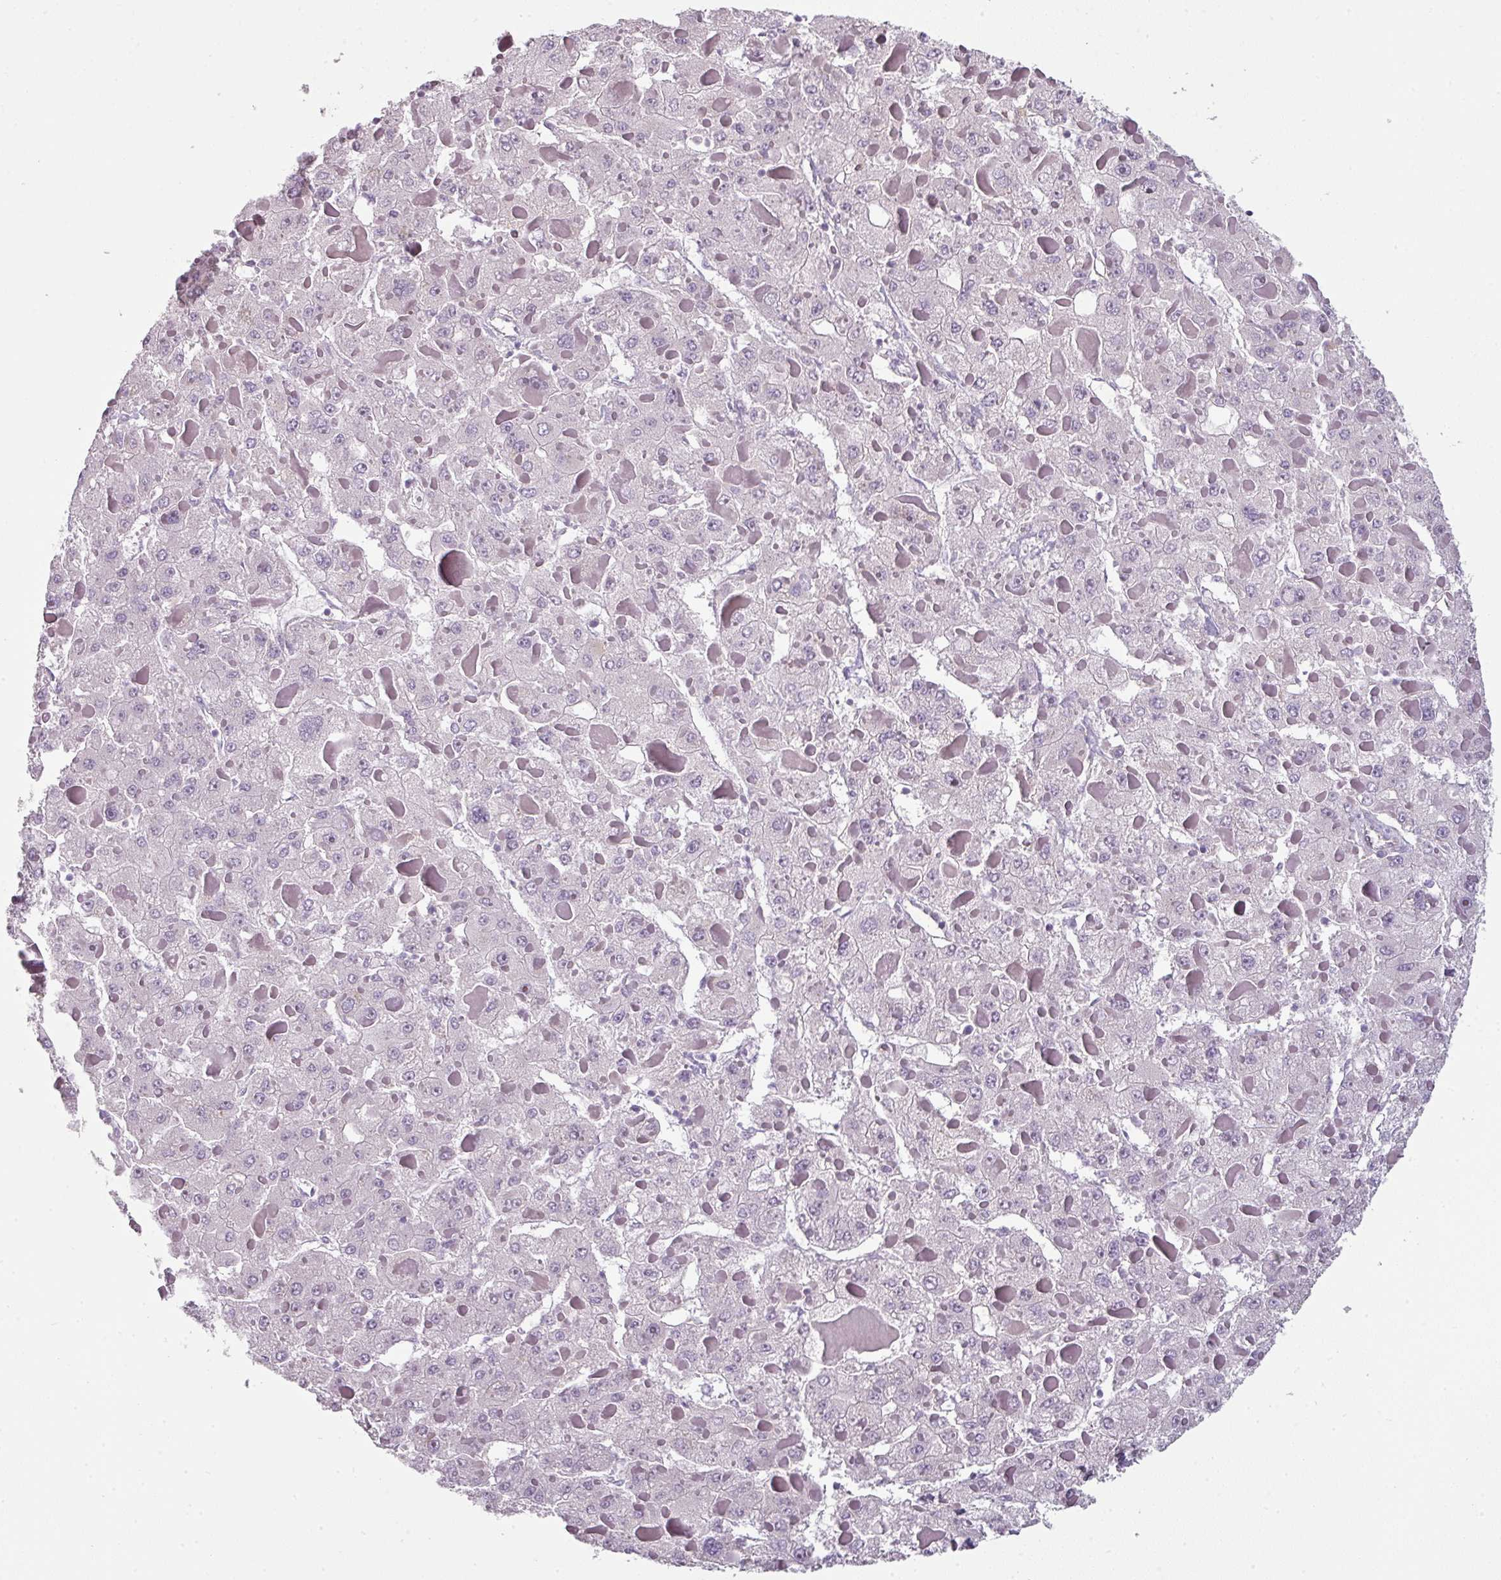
{"staining": {"intensity": "negative", "quantity": "none", "location": "none"}, "tissue": "liver cancer", "cell_type": "Tumor cells", "image_type": "cancer", "snomed": [{"axis": "morphology", "description": "Carcinoma, Hepatocellular, NOS"}, {"axis": "topography", "description": "Liver"}], "caption": "Histopathology image shows no significant protein staining in tumor cells of liver hepatocellular carcinoma.", "gene": "FHAD1", "patient": {"sex": "female", "age": 73}}